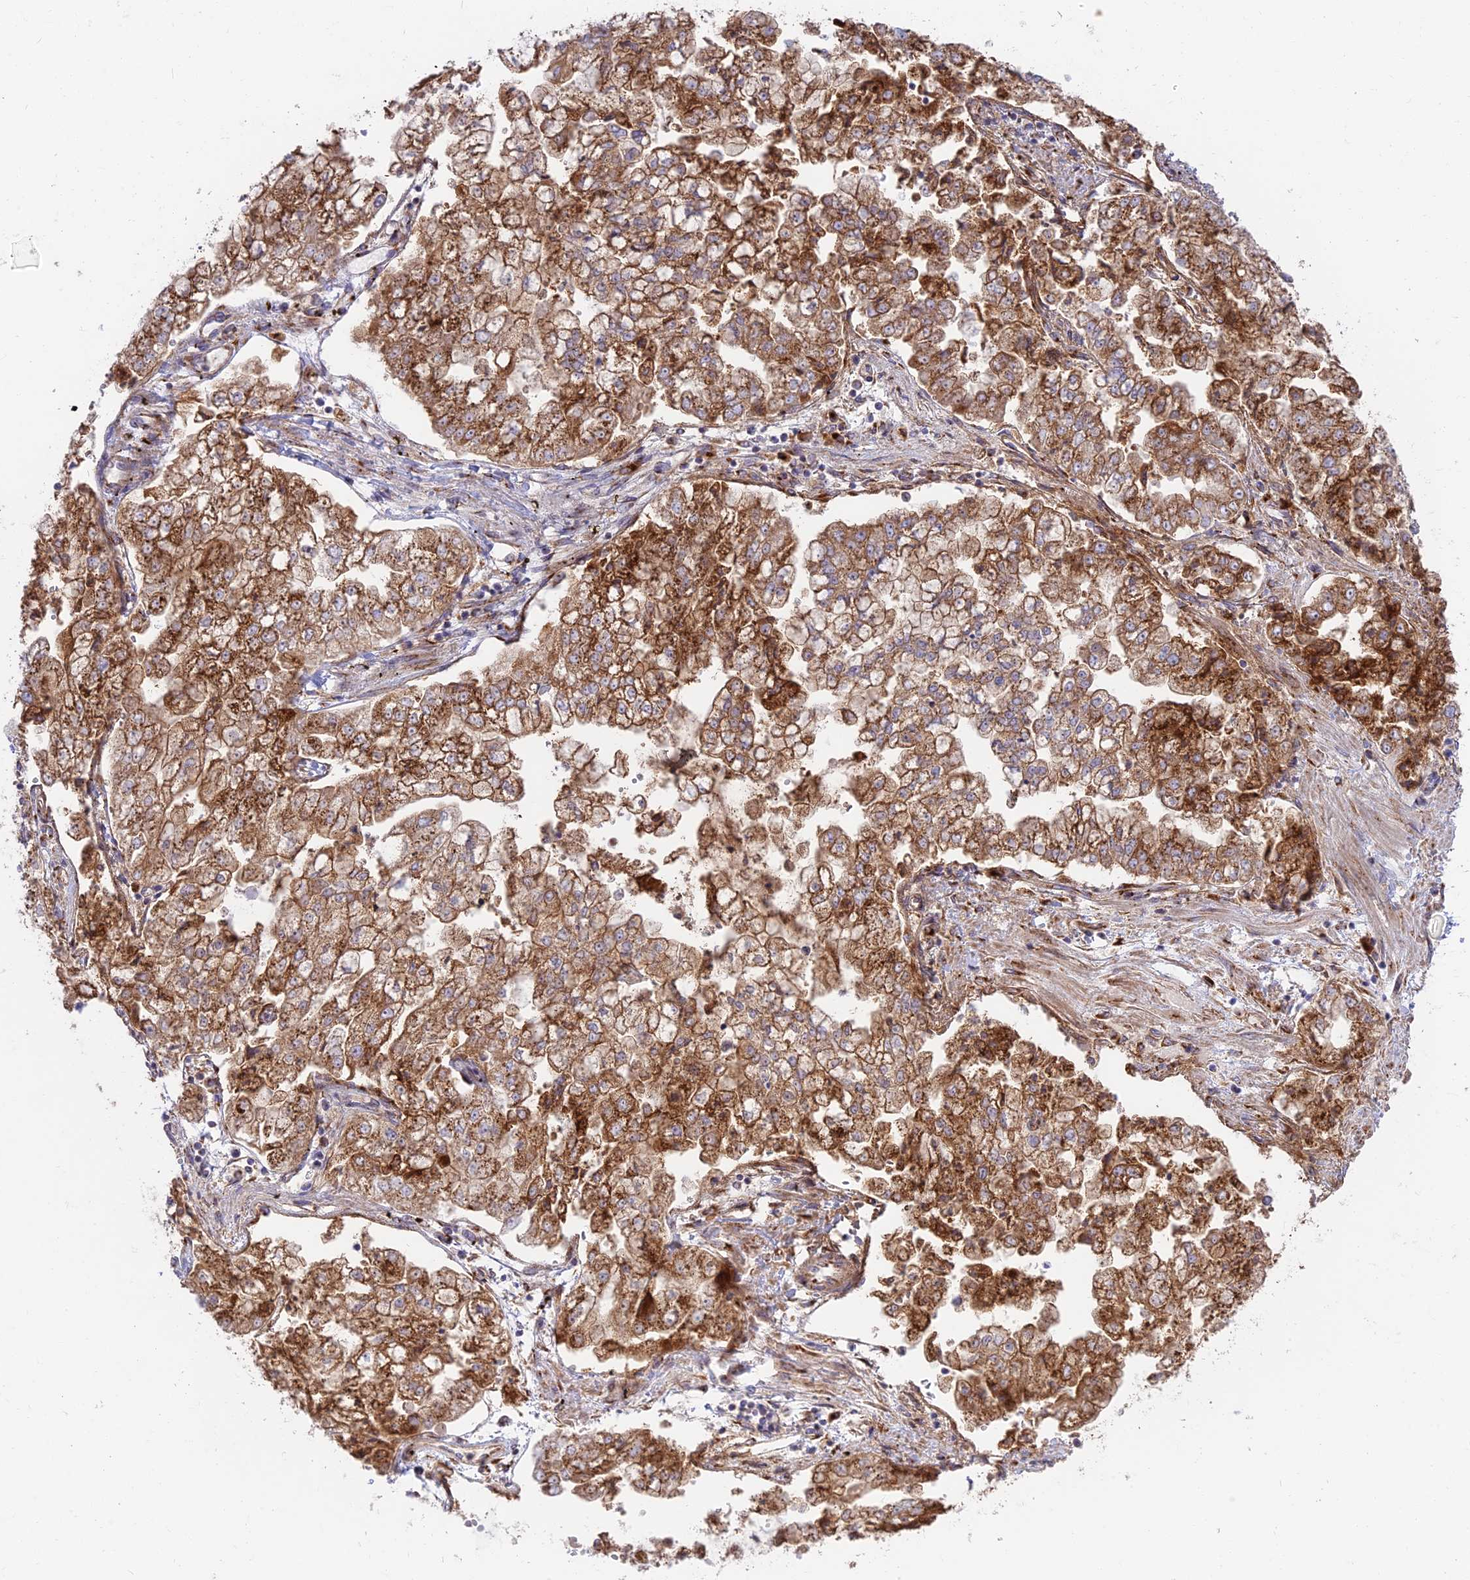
{"staining": {"intensity": "strong", "quantity": ">75%", "location": "cytoplasmic/membranous"}, "tissue": "stomach cancer", "cell_type": "Tumor cells", "image_type": "cancer", "snomed": [{"axis": "morphology", "description": "Adenocarcinoma, NOS"}, {"axis": "topography", "description": "Stomach"}], "caption": "A brown stain labels strong cytoplasmic/membranous expression of a protein in human stomach adenocarcinoma tumor cells. The staining was performed using DAB (3,3'-diaminobenzidine) to visualize the protein expression in brown, while the nuclei were stained in blue with hematoxylin (Magnification: 20x).", "gene": "GOLGA3", "patient": {"sex": "male", "age": 76}}